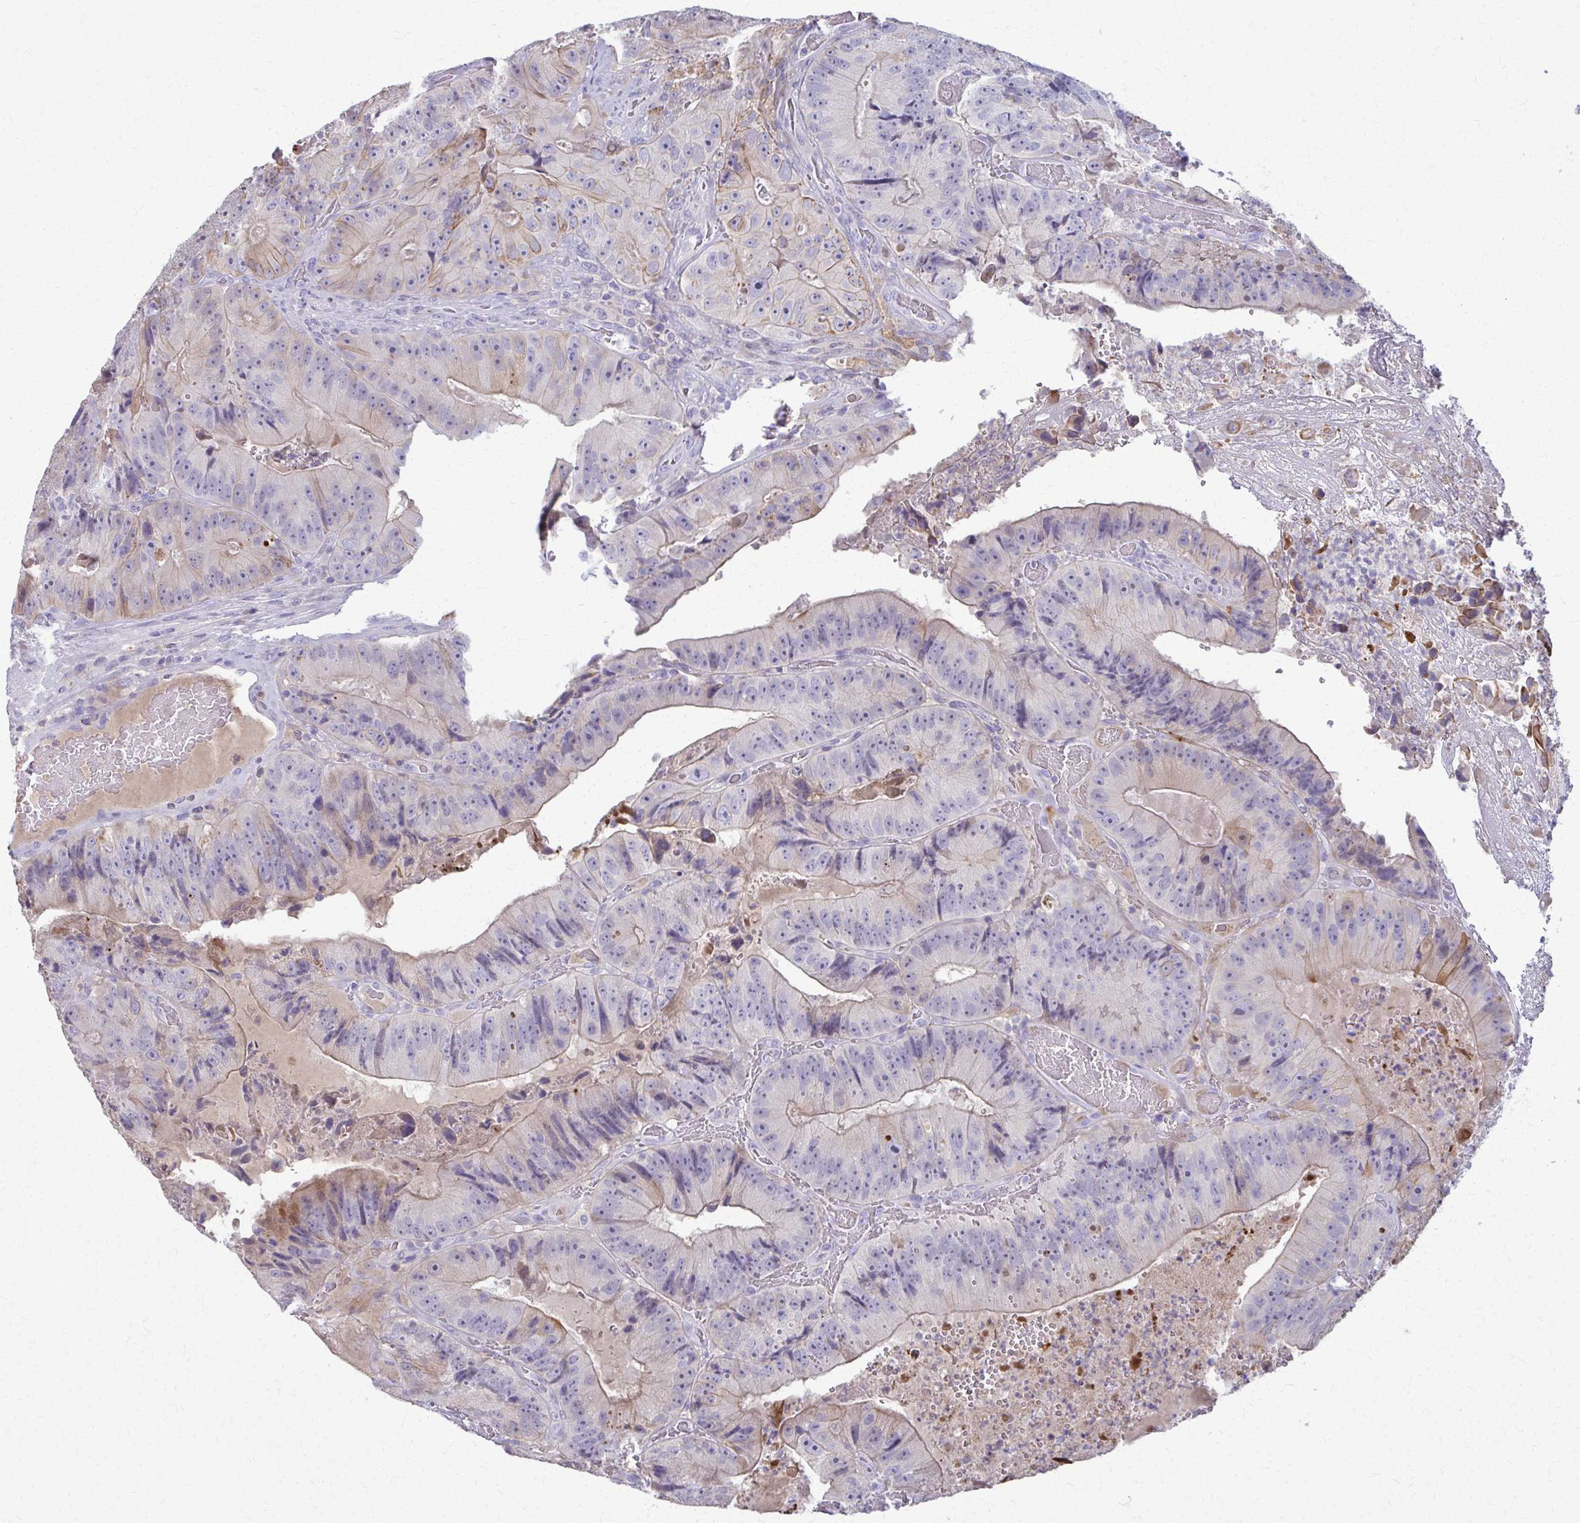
{"staining": {"intensity": "moderate", "quantity": "<25%", "location": "cytoplasmic/membranous"}, "tissue": "colorectal cancer", "cell_type": "Tumor cells", "image_type": "cancer", "snomed": [{"axis": "morphology", "description": "Adenocarcinoma, NOS"}, {"axis": "topography", "description": "Colon"}], "caption": "The micrograph demonstrates a brown stain indicating the presence of a protein in the cytoplasmic/membranous of tumor cells in colorectal cancer (adenocarcinoma).", "gene": "OR4M1", "patient": {"sex": "female", "age": 86}}